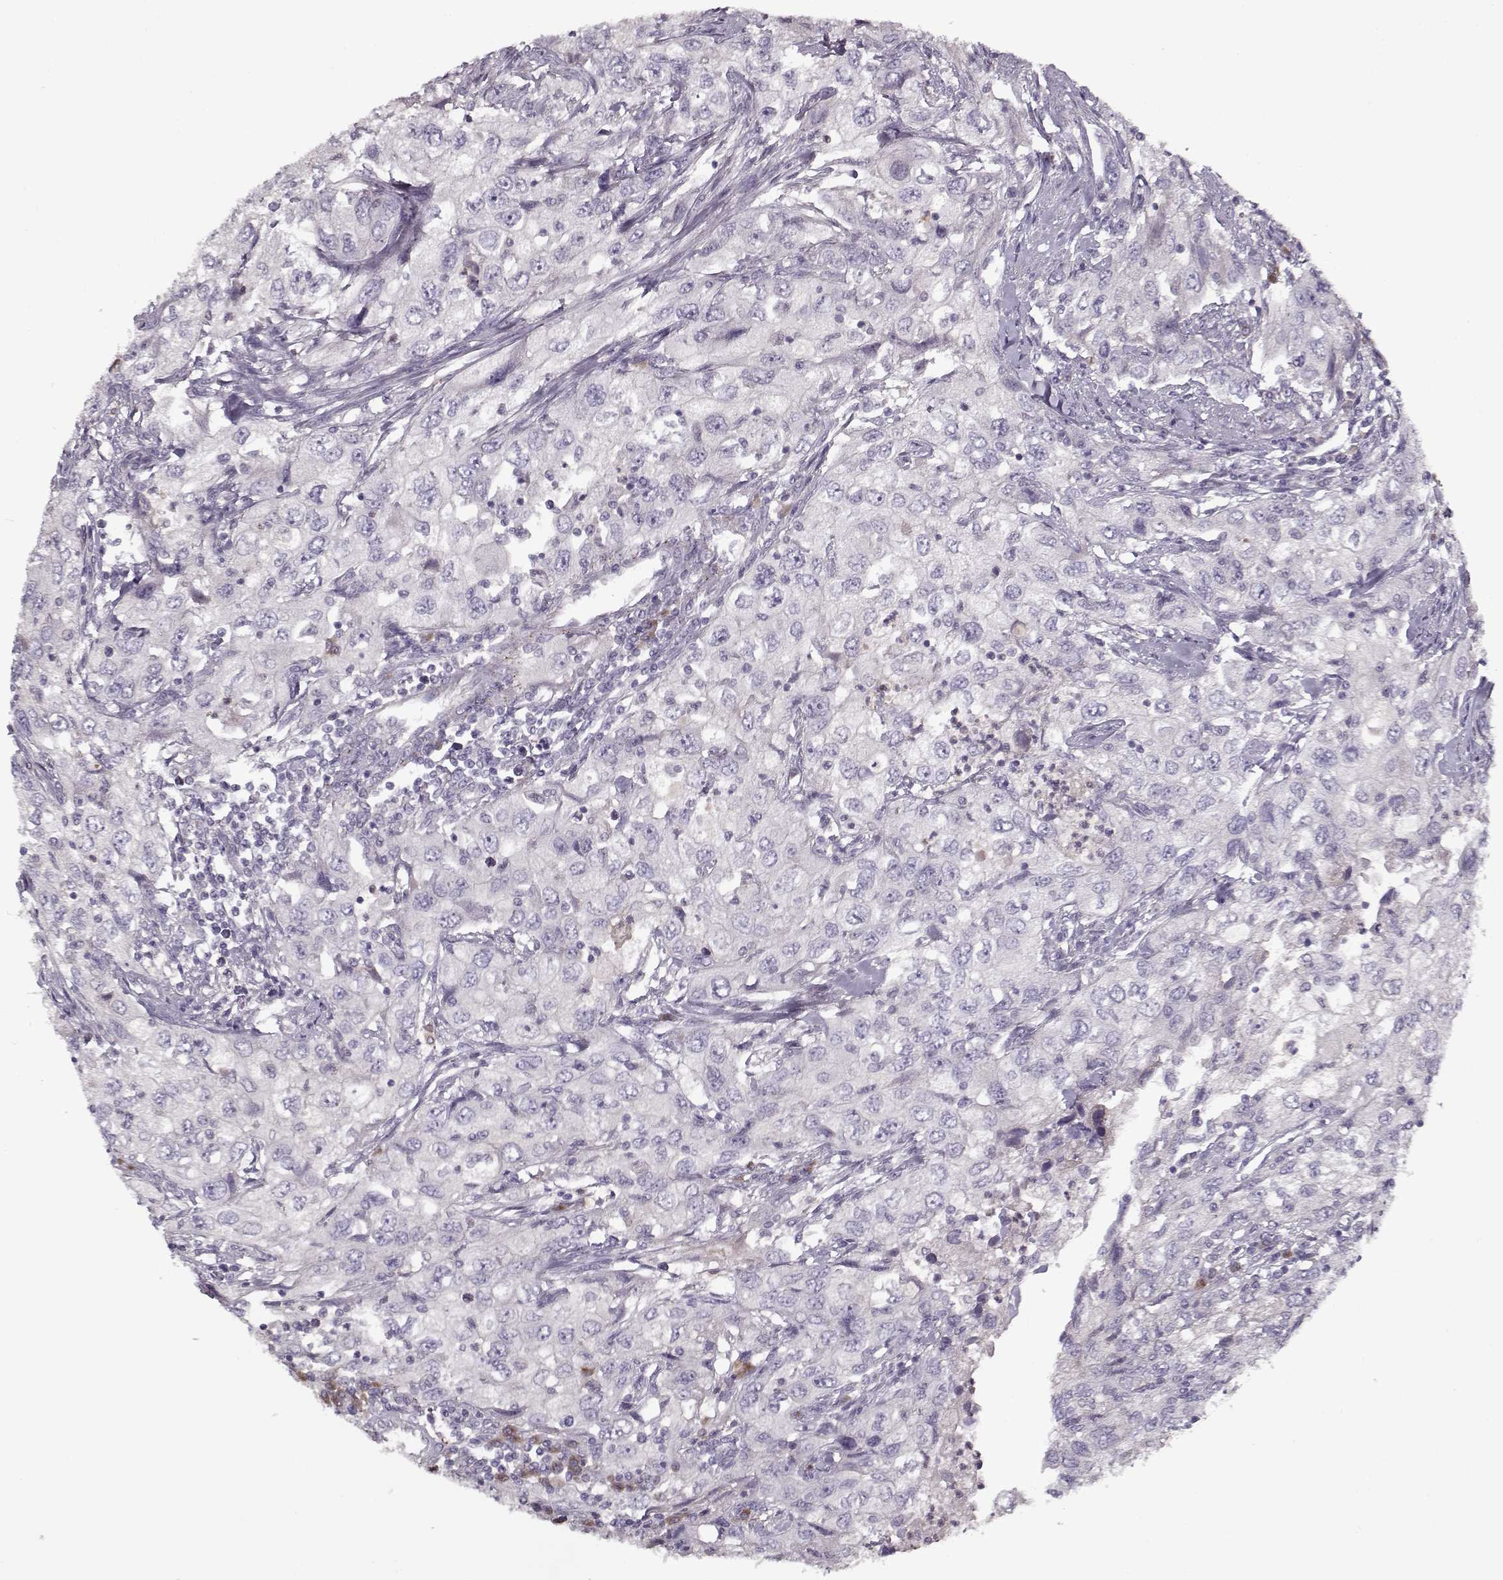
{"staining": {"intensity": "negative", "quantity": "none", "location": "none"}, "tissue": "urothelial cancer", "cell_type": "Tumor cells", "image_type": "cancer", "snomed": [{"axis": "morphology", "description": "Urothelial carcinoma, High grade"}, {"axis": "topography", "description": "Urinary bladder"}], "caption": "This is an immunohistochemistry (IHC) histopathology image of high-grade urothelial carcinoma. There is no expression in tumor cells.", "gene": "UNC13D", "patient": {"sex": "male", "age": 76}}